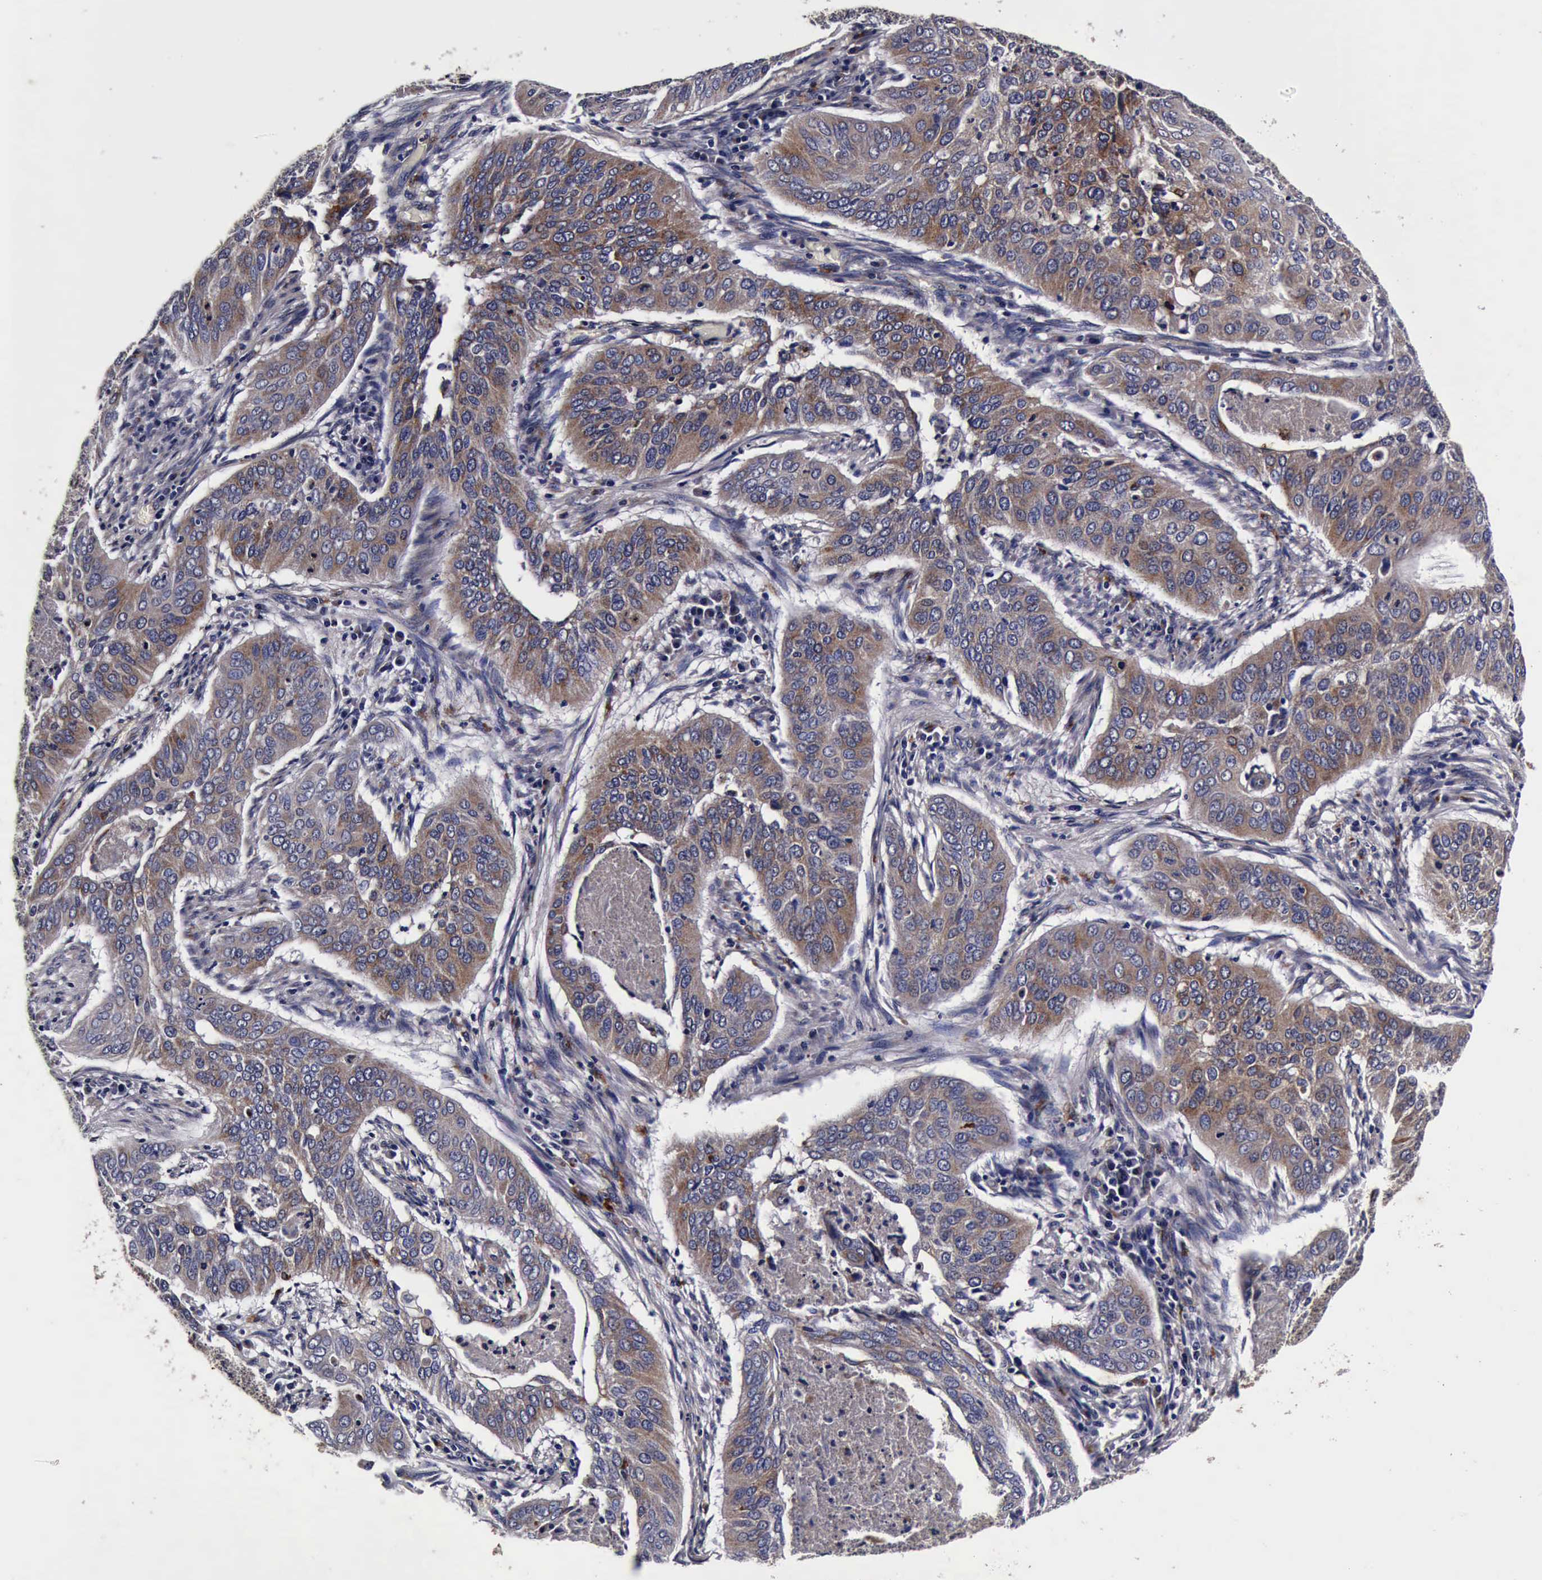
{"staining": {"intensity": "weak", "quantity": "25%-75%", "location": "cytoplasmic/membranous"}, "tissue": "cervical cancer", "cell_type": "Tumor cells", "image_type": "cancer", "snomed": [{"axis": "morphology", "description": "Squamous cell carcinoma, NOS"}, {"axis": "topography", "description": "Cervix"}], "caption": "Immunohistochemistry staining of squamous cell carcinoma (cervical), which shows low levels of weak cytoplasmic/membranous staining in approximately 25%-75% of tumor cells indicating weak cytoplasmic/membranous protein positivity. The staining was performed using DAB (brown) for protein detection and nuclei were counterstained in hematoxylin (blue).", "gene": "CST3", "patient": {"sex": "female", "age": 39}}